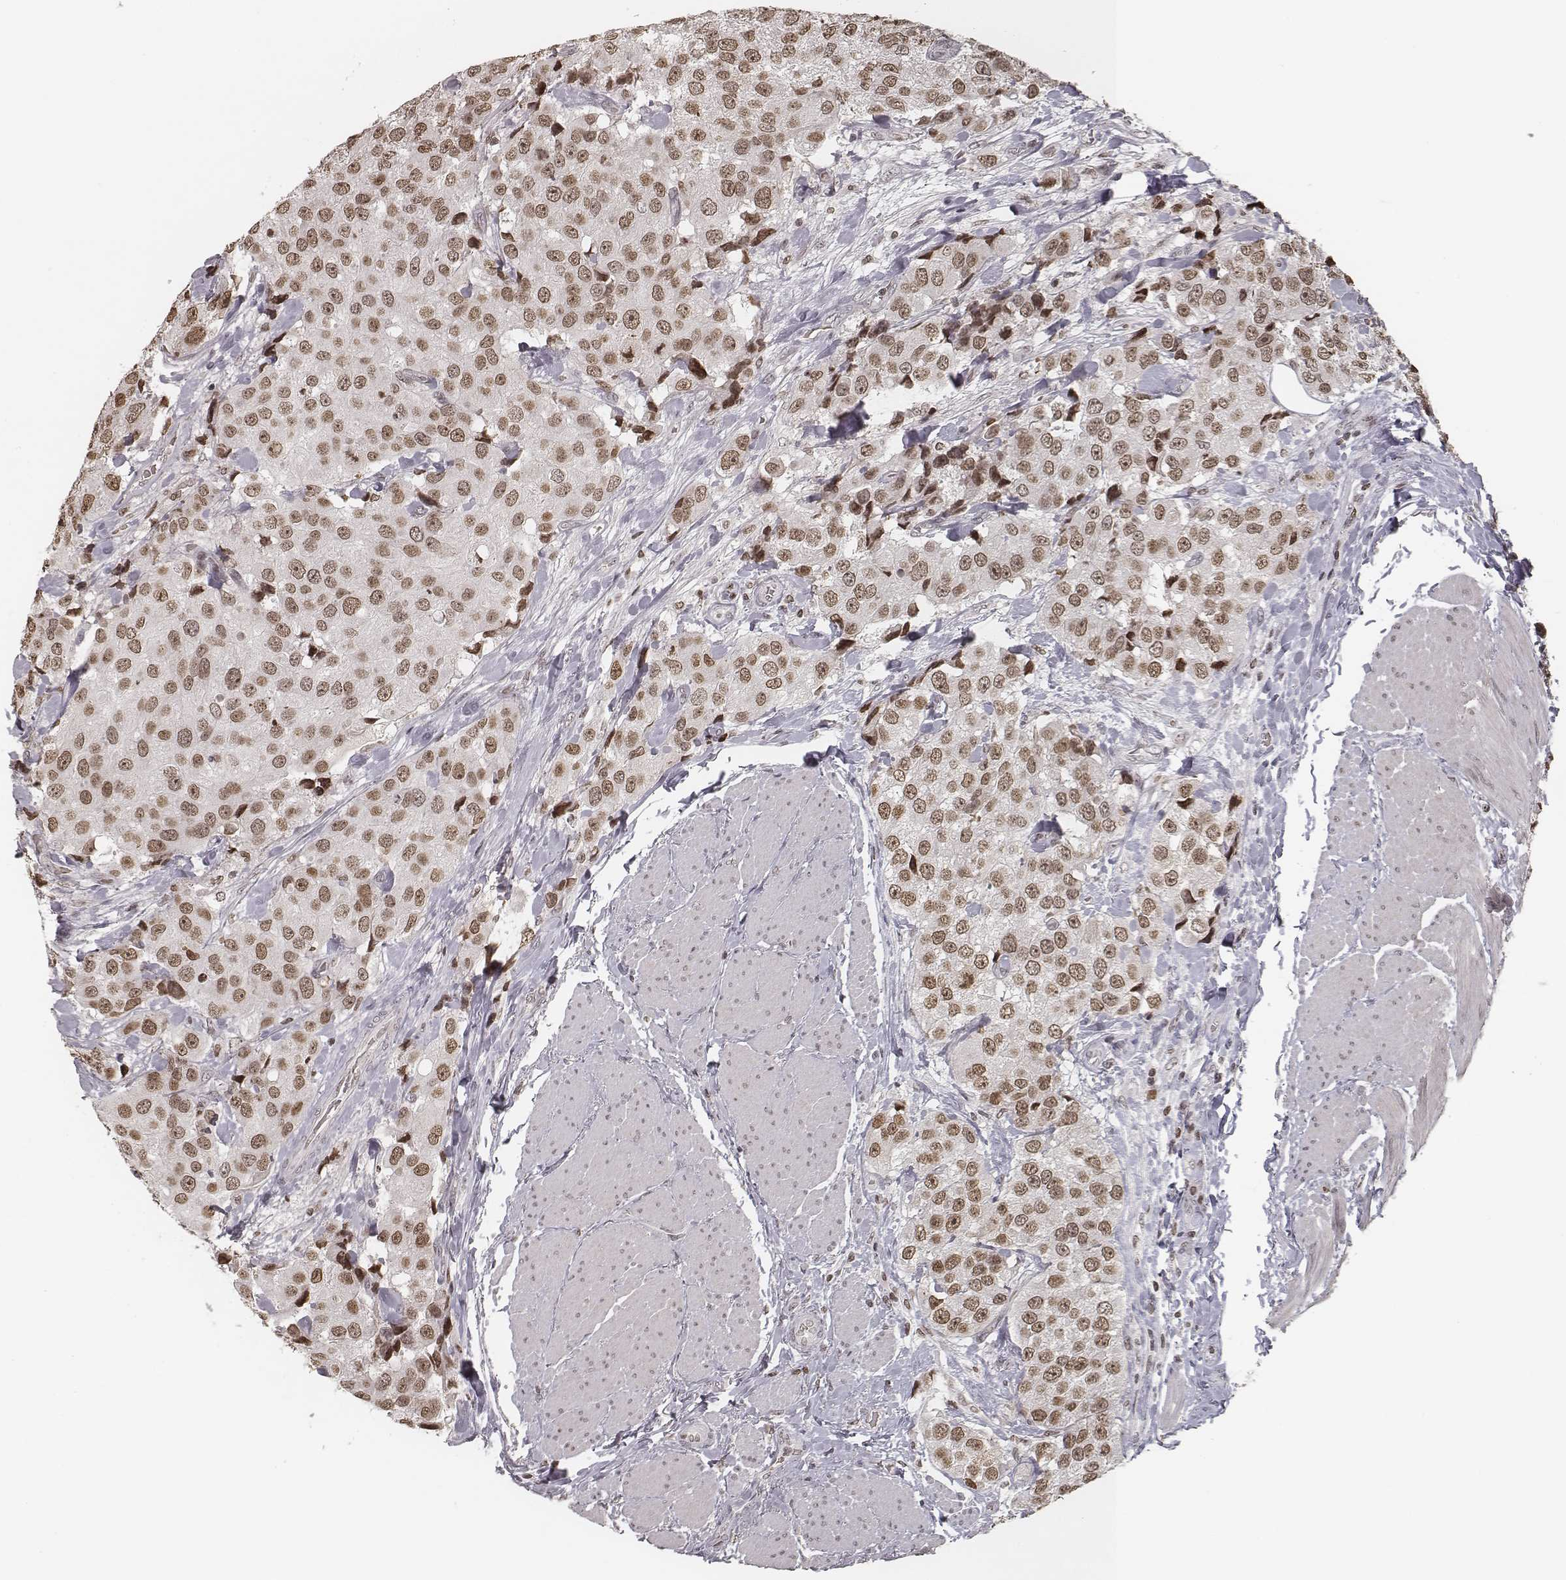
{"staining": {"intensity": "moderate", "quantity": ">75%", "location": "nuclear"}, "tissue": "urothelial cancer", "cell_type": "Tumor cells", "image_type": "cancer", "snomed": [{"axis": "morphology", "description": "Urothelial carcinoma, High grade"}, {"axis": "topography", "description": "Urinary bladder"}], "caption": "There is medium levels of moderate nuclear expression in tumor cells of urothelial carcinoma (high-grade), as demonstrated by immunohistochemical staining (brown color).", "gene": "HMGA2", "patient": {"sex": "female", "age": 64}}